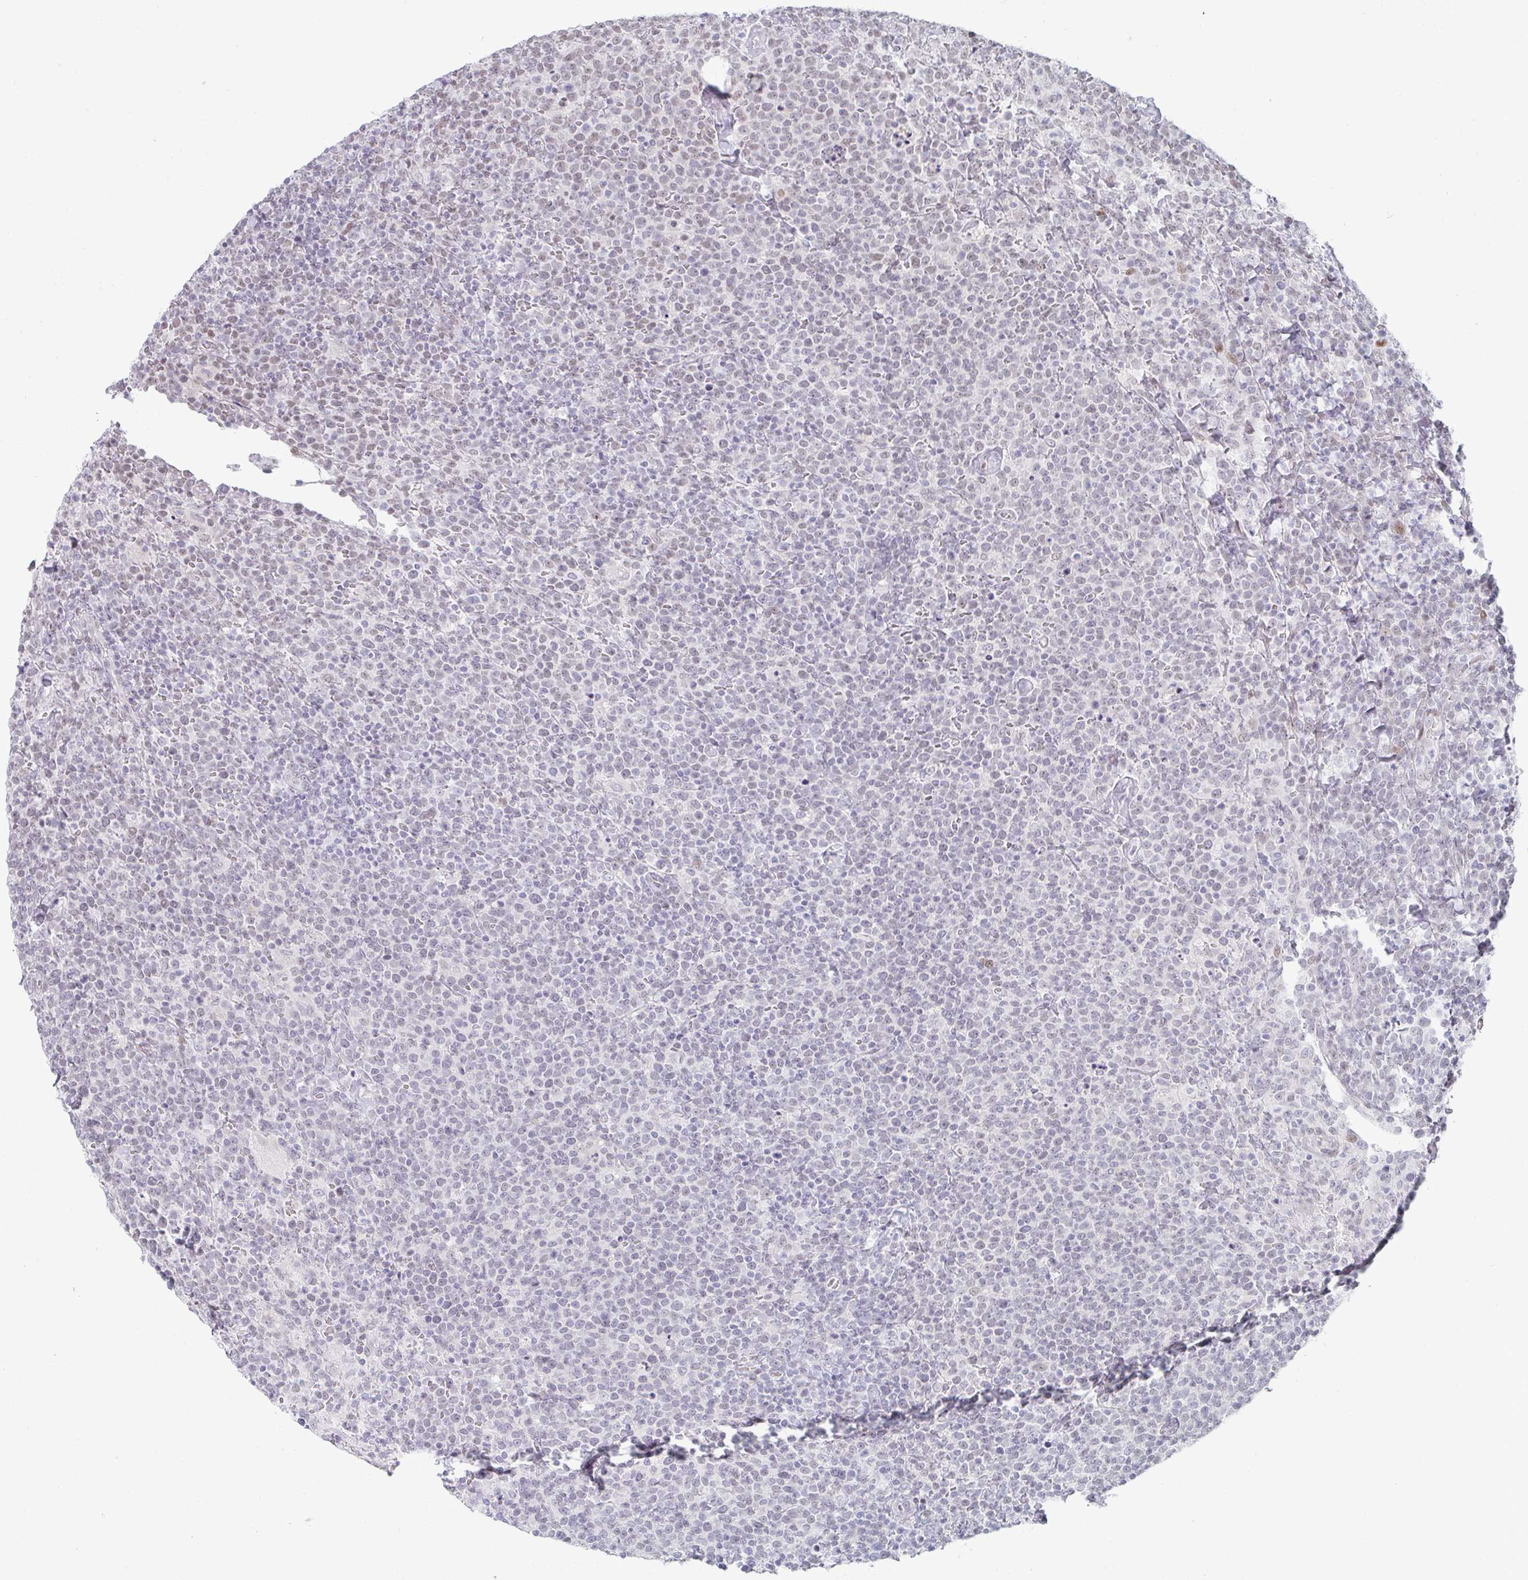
{"staining": {"intensity": "negative", "quantity": "none", "location": "none"}, "tissue": "lymphoma", "cell_type": "Tumor cells", "image_type": "cancer", "snomed": [{"axis": "morphology", "description": "Malignant lymphoma, non-Hodgkin's type, High grade"}, {"axis": "topography", "description": "Lymph node"}], "caption": "Immunohistochemistry micrograph of lymphoma stained for a protein (brown), which shows no staining in tumor cells.", "gene": "POU2AF2", "patient": {"sex": "male", "age": 61}}